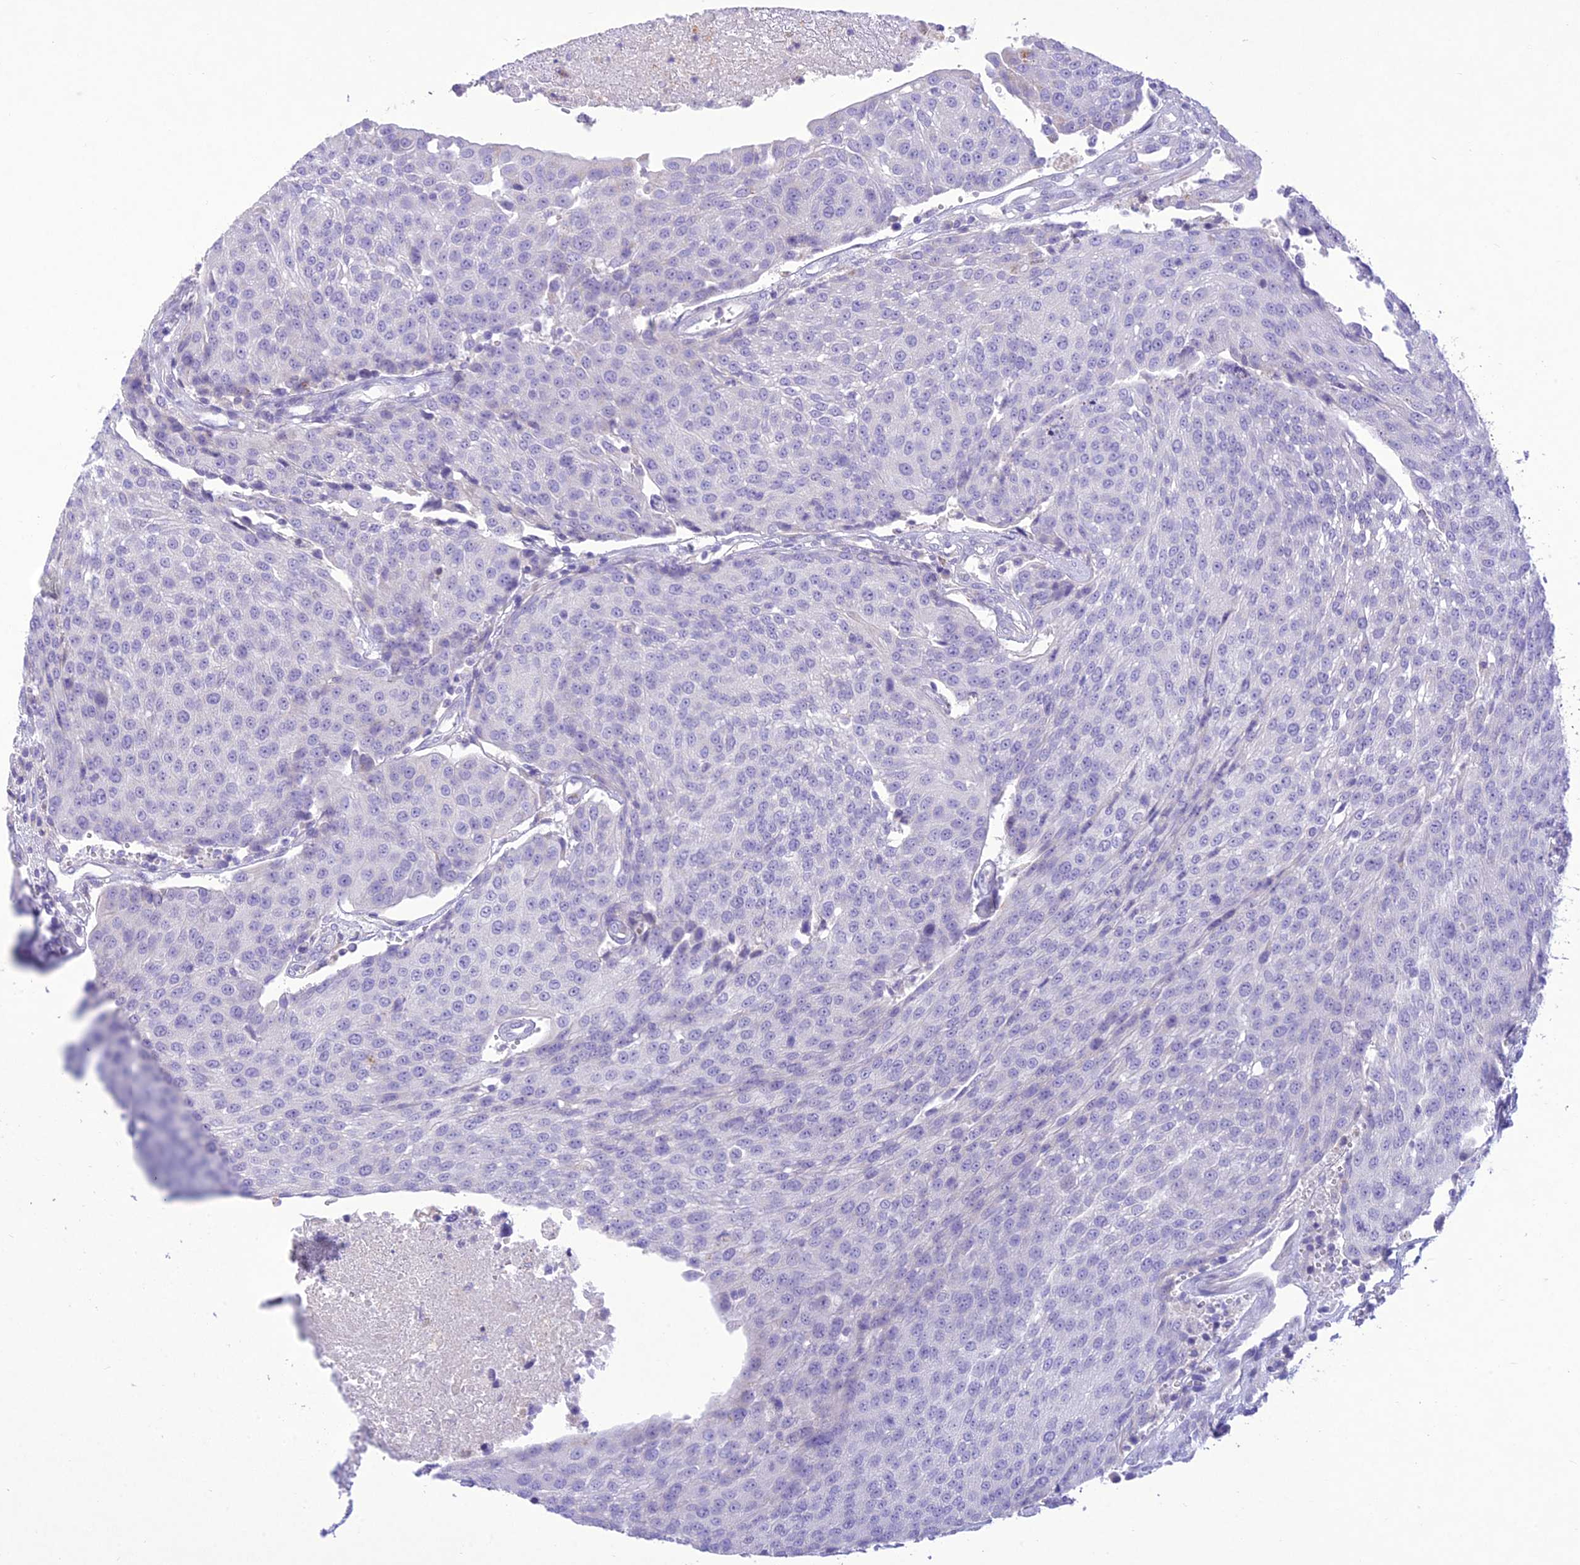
{"staining": {"intensity": "negative", "quantity": "none", "location": "none"}, "tissue": "urothelial cancer", "cell_type": "Tumor cells", "image_type": "cancer", "snomed": [{"axis": "morphology", "description": "Urothelial carcinoma, High grade"}, {"axis": "topography", "description": "Urinary bladder"}], "caption": "IHC micrograph of neoplastic tissue: urothelial carcinoma (high-grade) stained with DAB (3,3'-diaminobenzidine) shows no significant protein expression in tumor cells.", "gene": "SLC13A5", "patient": {"sex": "female", "age": 85}}